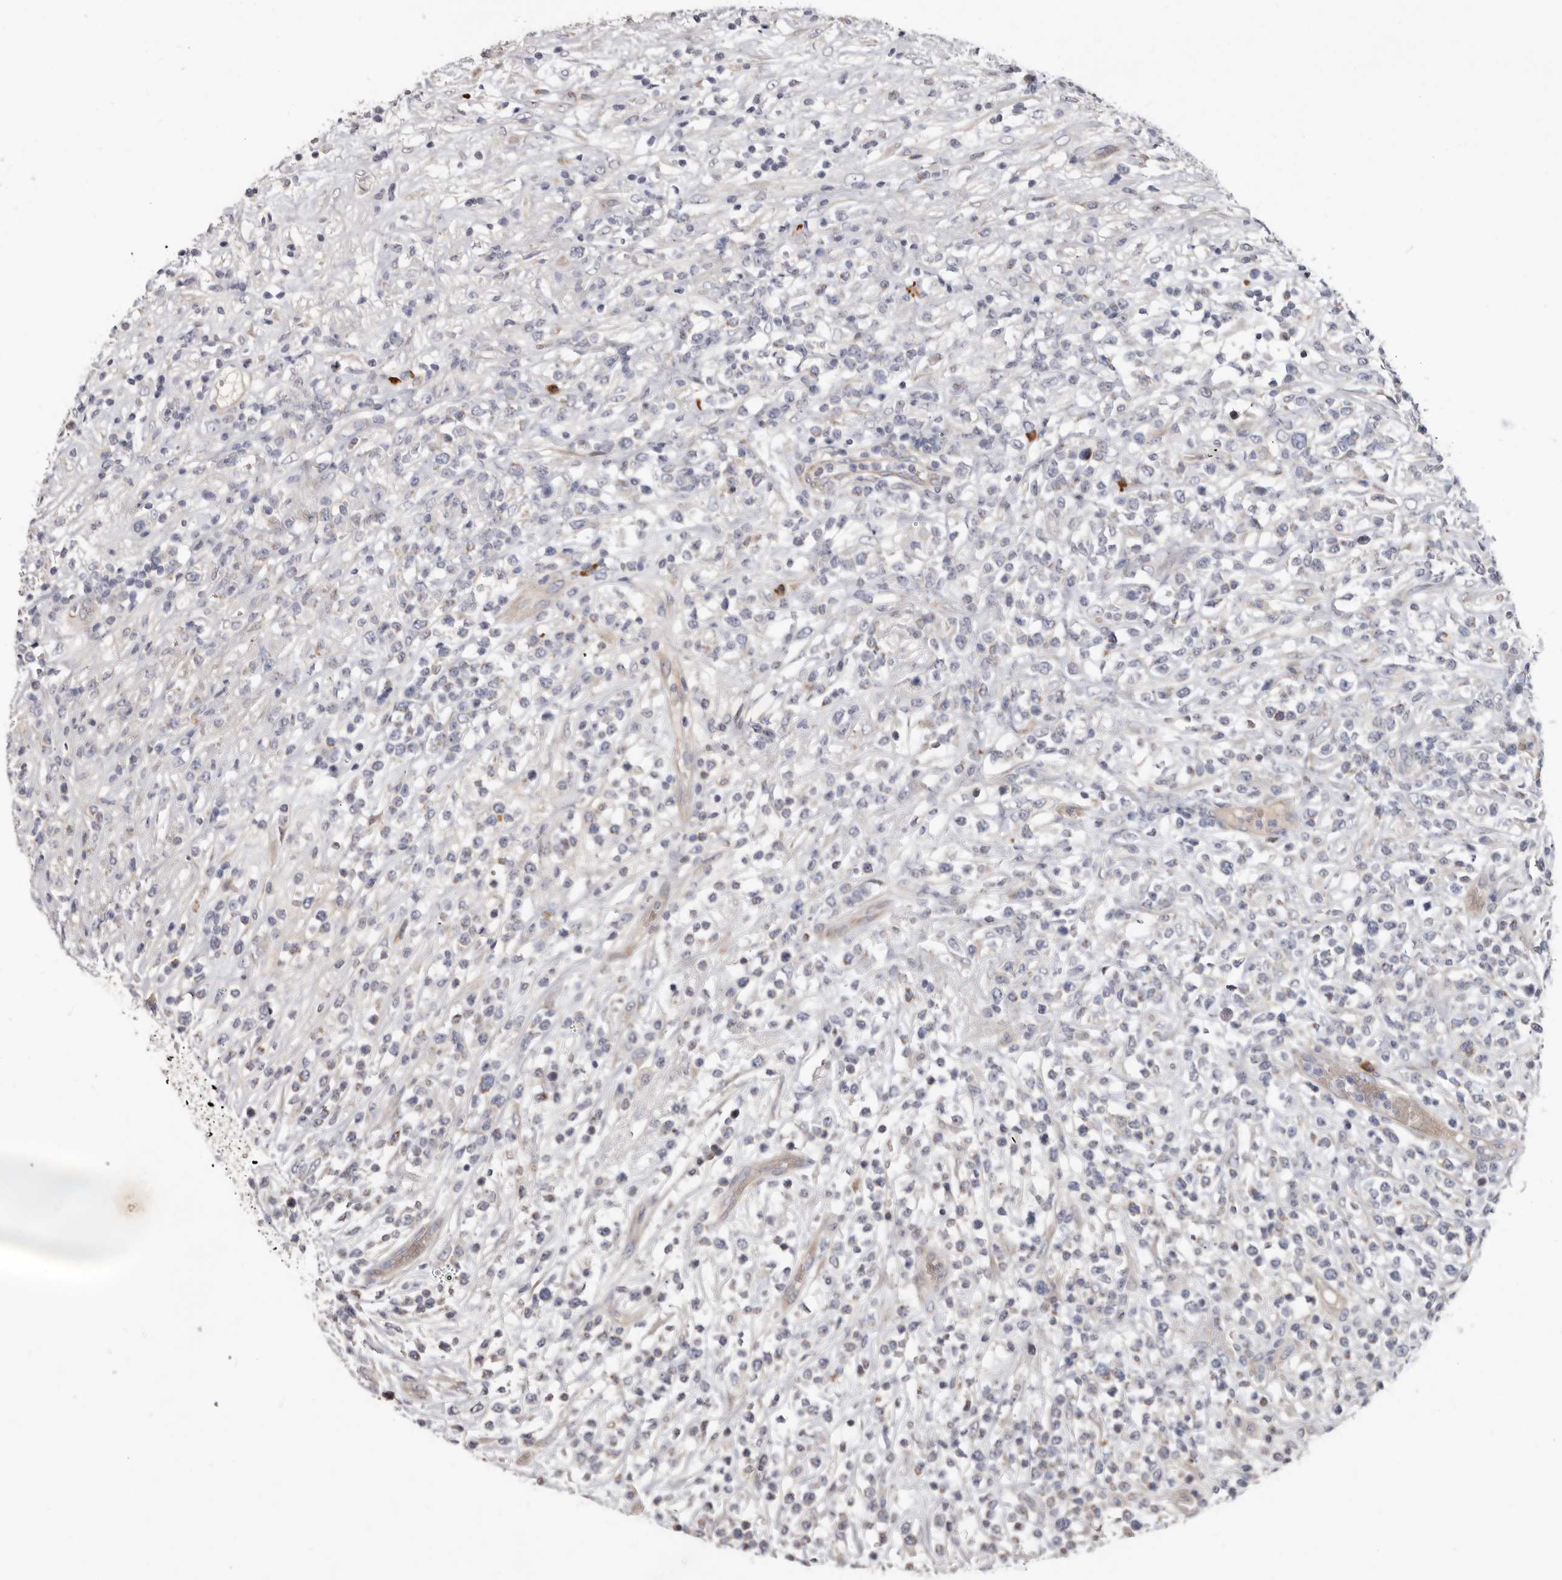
{"staining": {"intensity": "negative", "quantity": "none", "location": "none"}, "tissue": "lymphoma", "cell_type": "Tumor cells", "image_type": "cancer", "snomed": [{"axis": "morphology", "description": "Malignant lymphoma, non-Hodgkin's type, High grade"}, {"axis": "topography", "description": "Colon"}], "caption": "High magnification brightfield microscopy of lymphoma stained with DAB (3,3'-diaminobenzidine) (brown) and counterstained with hematoxylin (blue): tumor cells show no significant positivity. The staining is performed using DAB brown chromogen with nuclei counter-stained in using hematoxylin.", "gene": "SPTA1", "patient": {"sex": "female", "age": 53}}